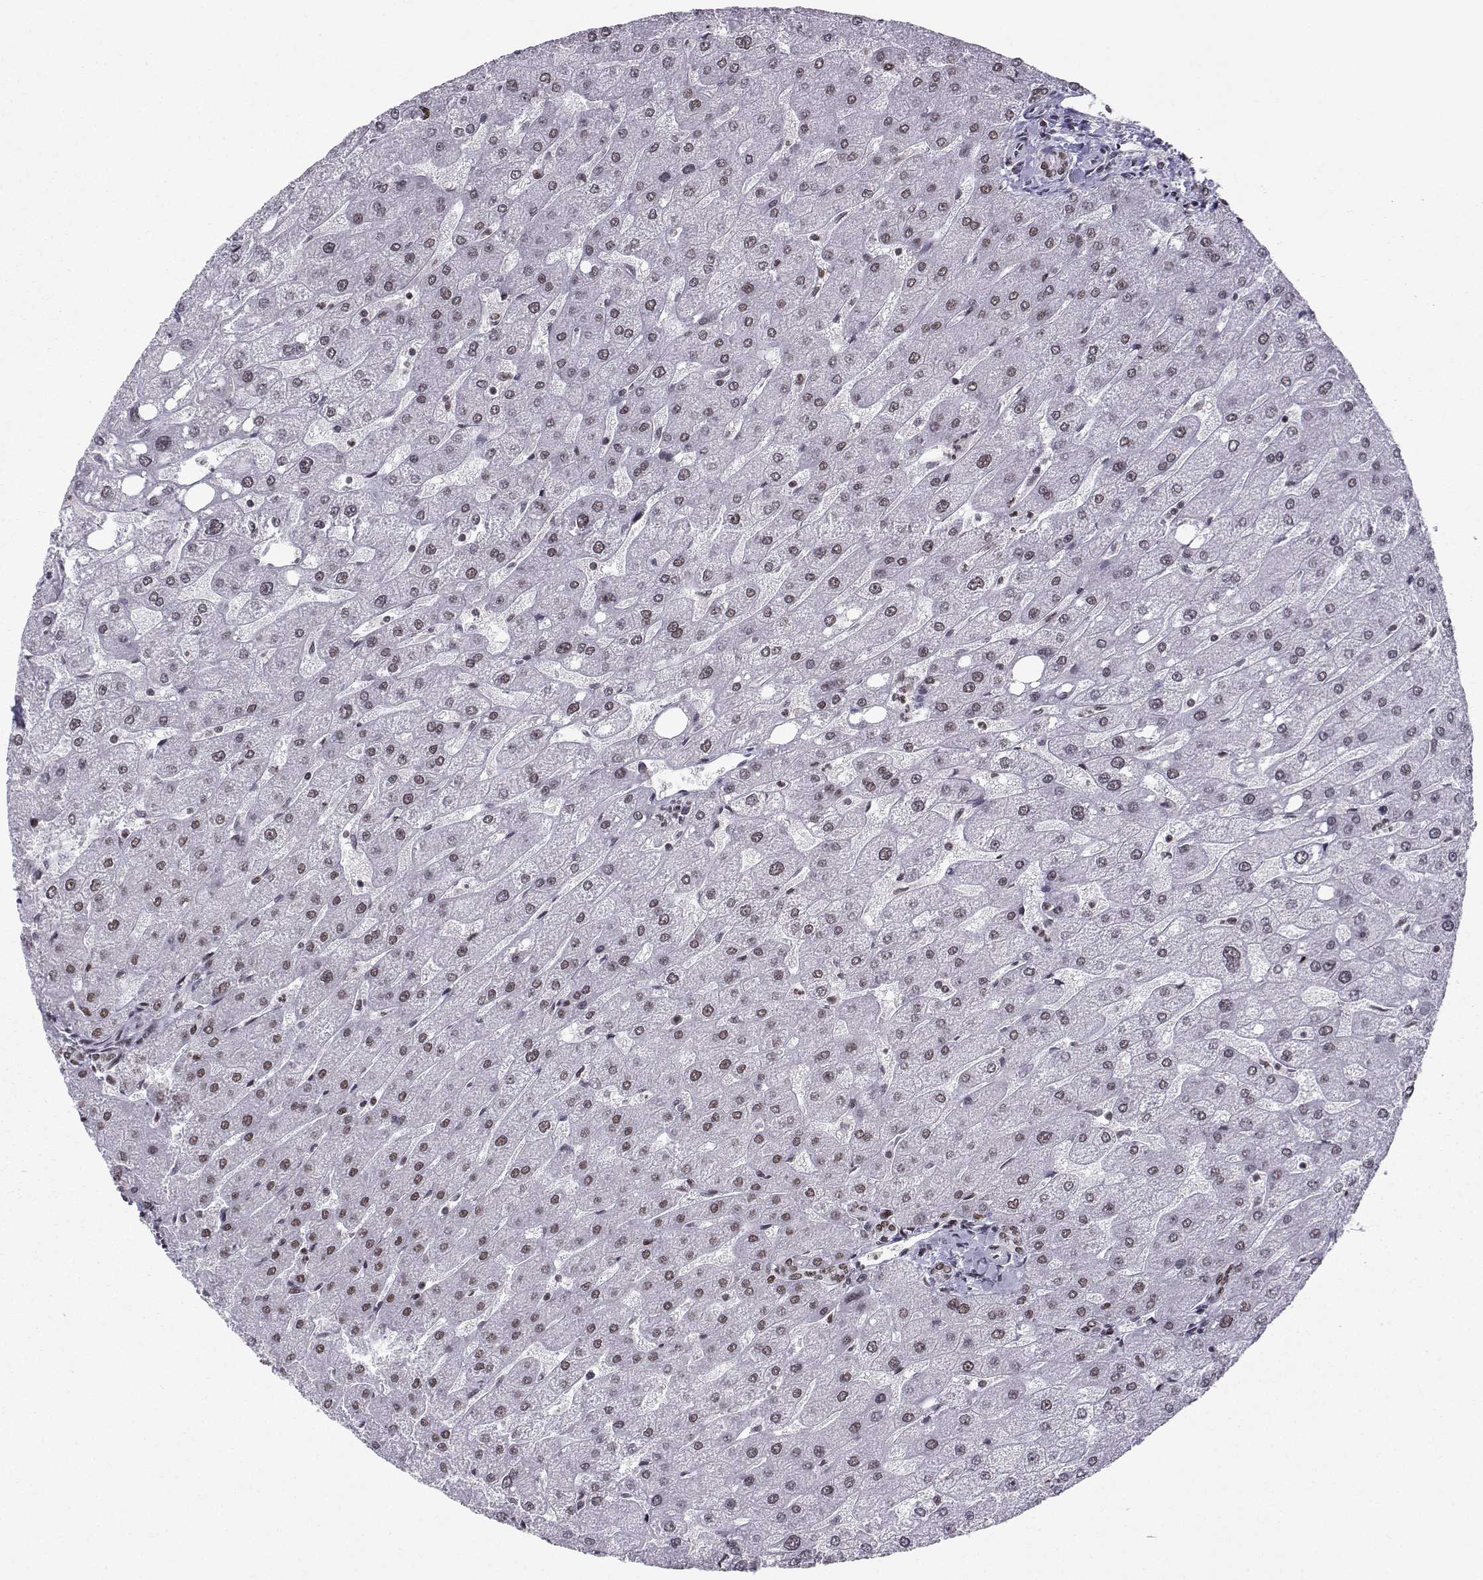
{"staining": {"intensity": "moderate", "quantity": ">75%", "location": "nuclear"}, "tissue": "liver", "cell_type": "Cholangiocytes", "image_type": "normal", "snomed": [{"axis": "morphology", "description": "Normal tissue, NOS"}, {"axis": "topography", "description": "Liver"}], "caption": "IHC (DAB (3,3'-diaminobenzidine)) staining of benign human liver demonstrates moderate nuclear protein staining in about >75% of cholangiocytes. The protein is stained brown, and the nuclei are stained in blue (DAB (3,3'-diaminobenzidine) IHC with brightfield microscopy, high magnification).", "gene": "SNRPB2", "patient": {"sex": "male", "age": 67}}